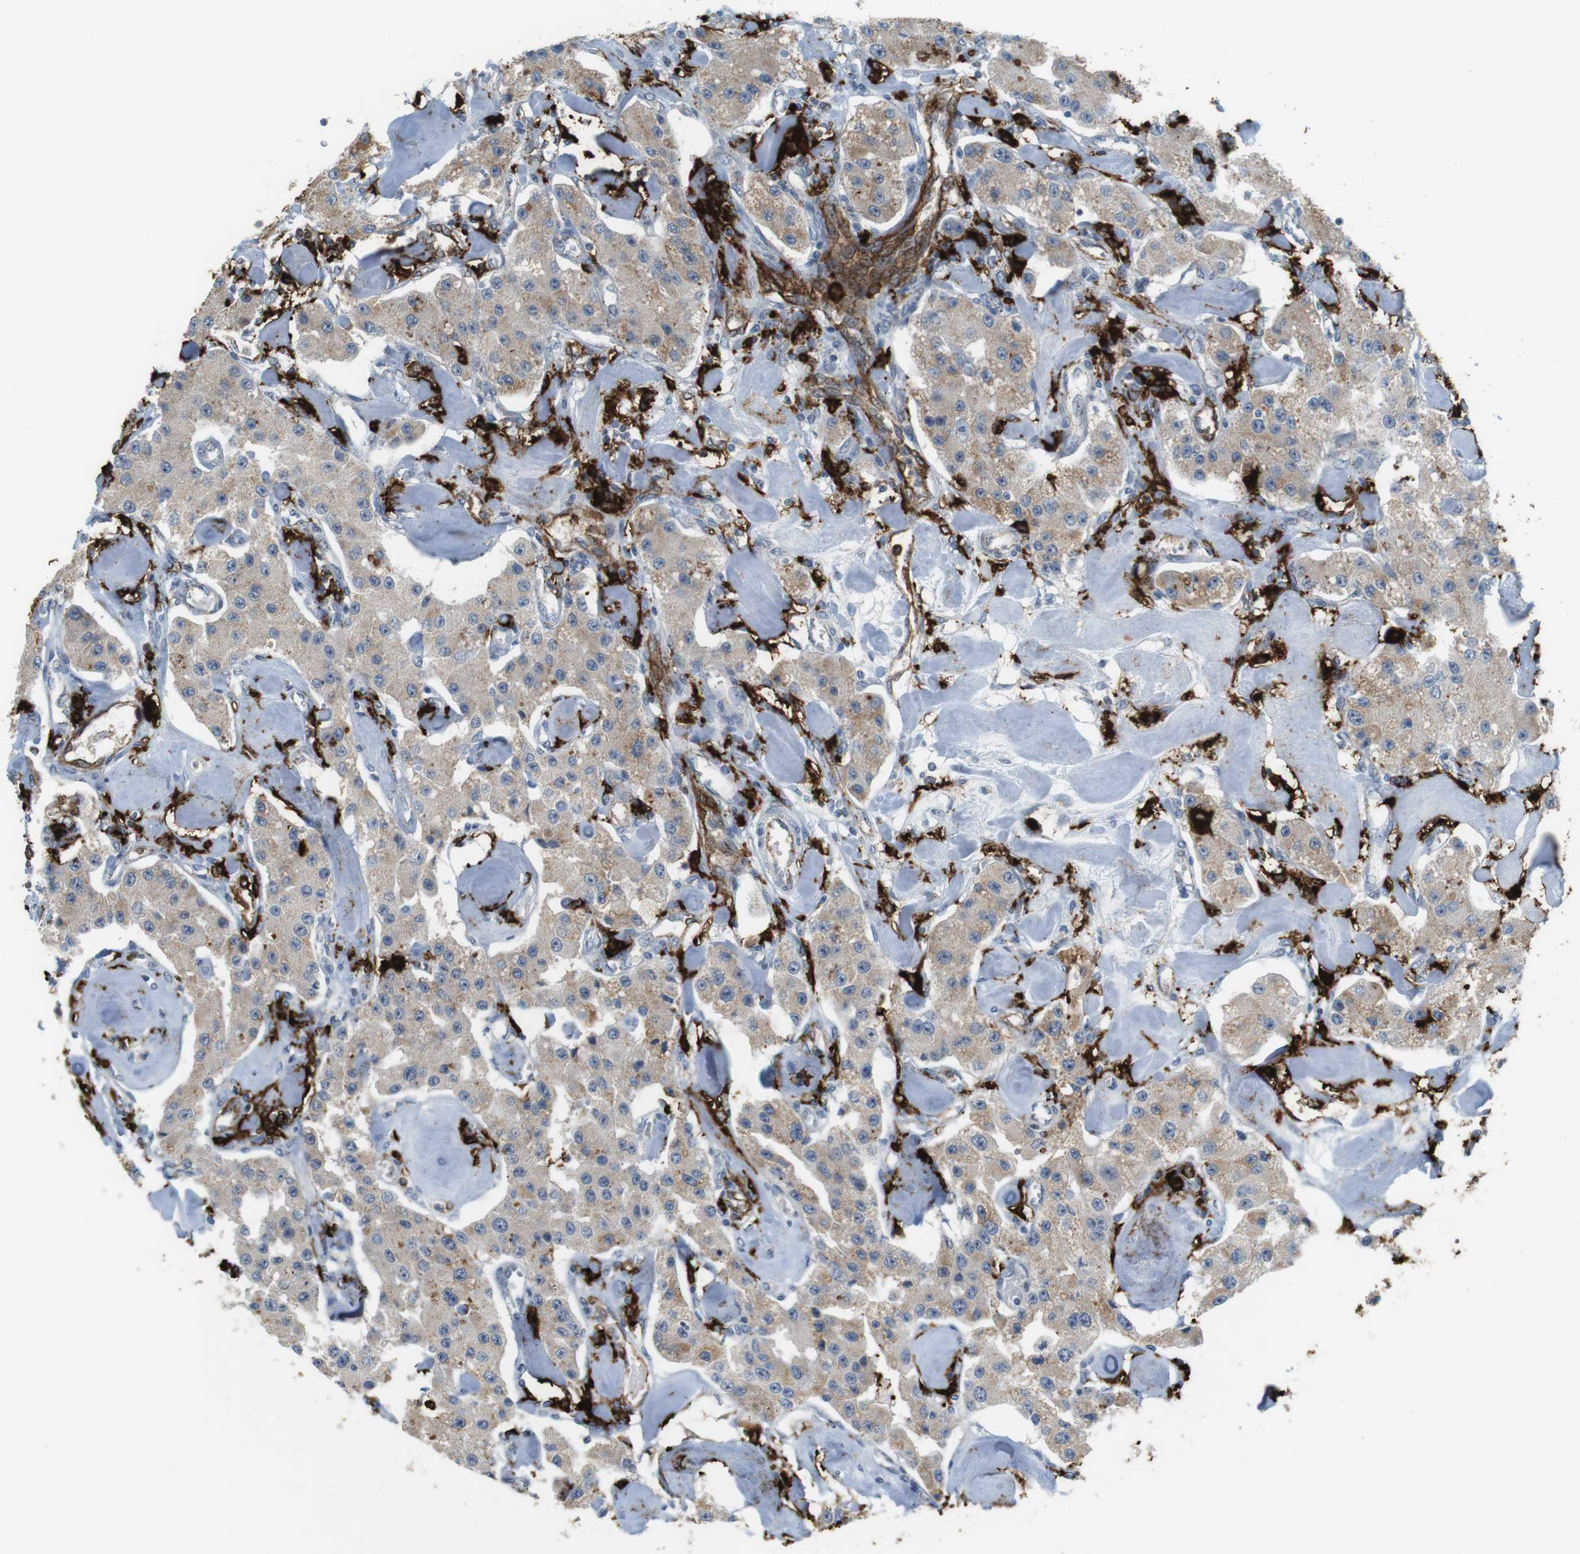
{"staining": {"intensity": "weak", "quantity": ">75%", "location": "cytoplasmic/membranous"}, "tissue": "carcinoid", "cell_type": "Tumor cells", "image_type": "cancer", "snomed": [{"axis": "morphology", "description": "Carcinoid, malignant, NOS"}, {"axis": "topography", "description": "Pancreas"}], "caption": "Carcinoid was stained to show a protein in brown. There is low levels of weak cytoplasmic/membranous positivity in approximately >75% of tumor cells. (IHC, brightfield microscopy, high magnification).", "gene": "HLA-DRA", "patient": {"sex": "male", "age": 41}}